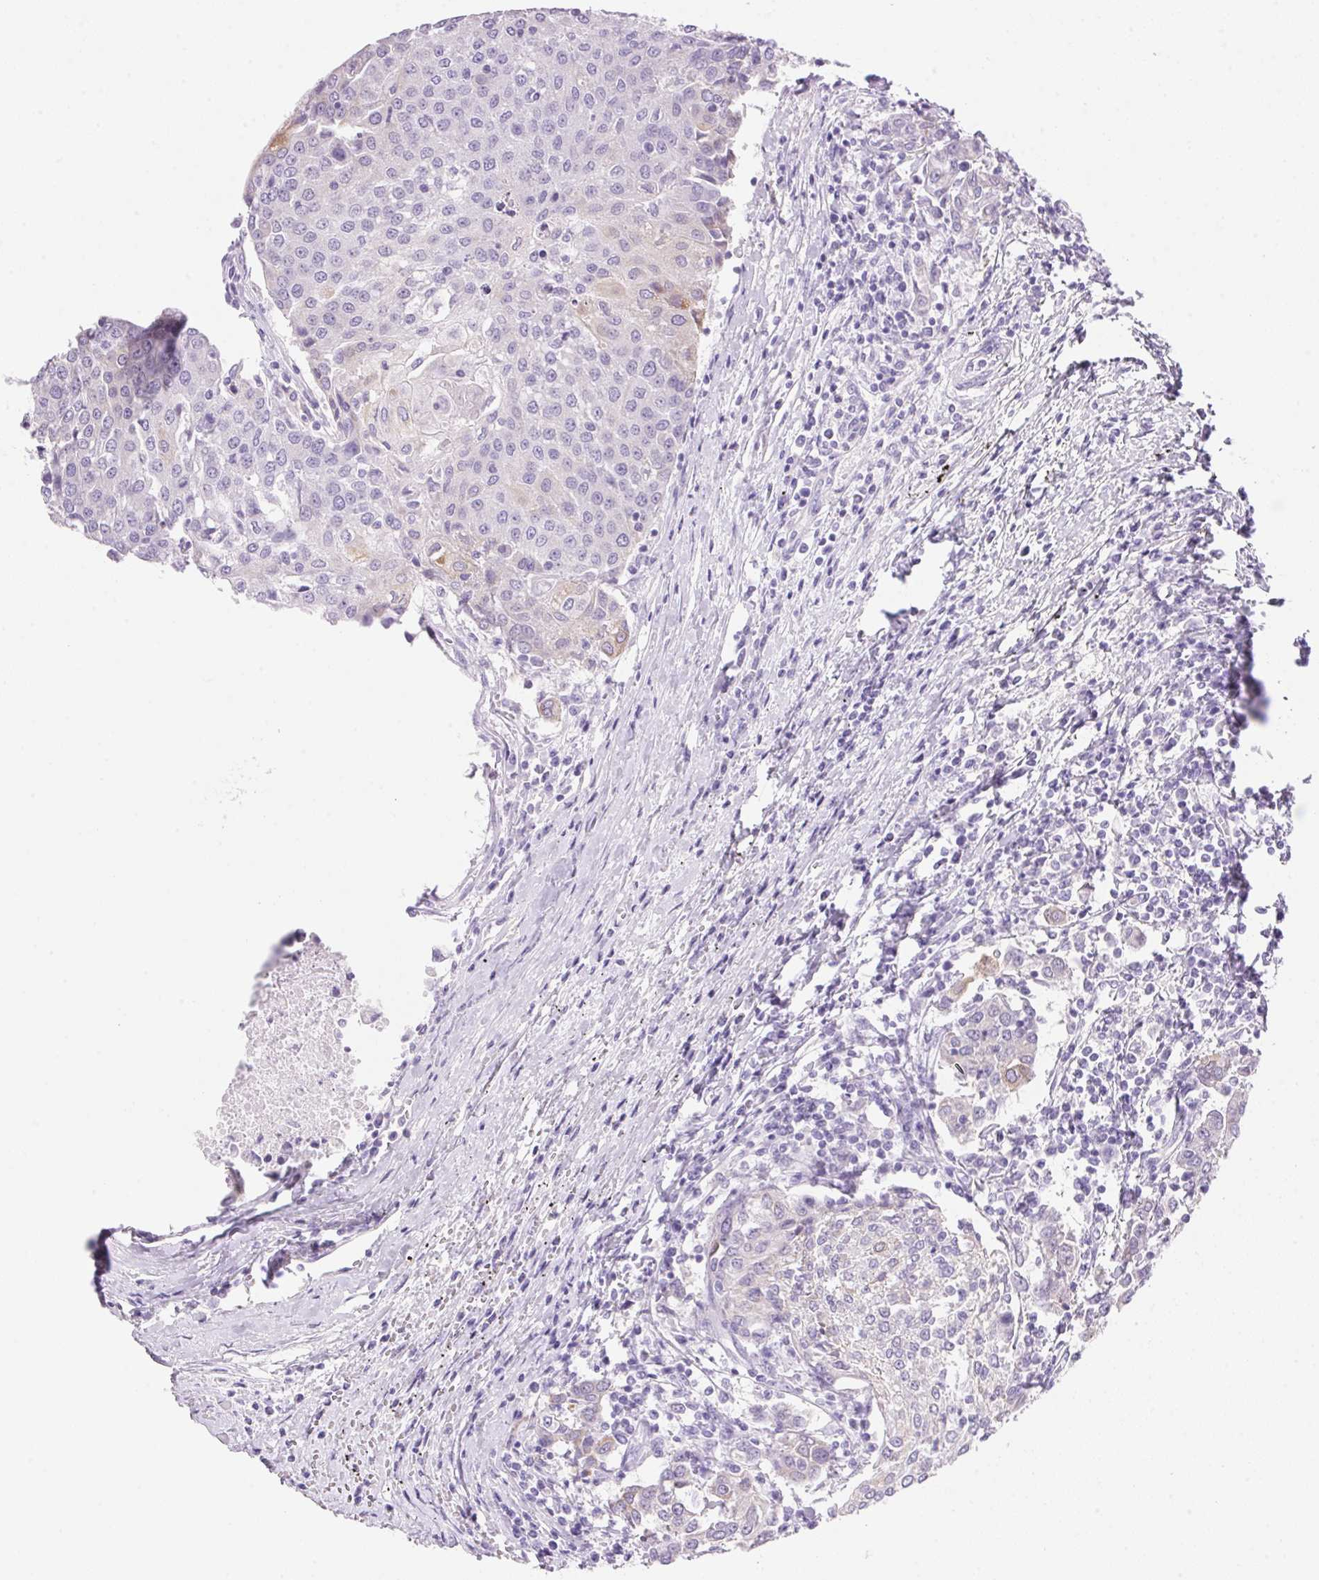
{"staining": {"intensity": "negative", "quantity": "none", "location": "none"}, "tissue": "urothelial cancer", "cell_type": "Tumor cells", "image_type": "cancer", "snomed": [{"axis": "morphology", "description": "Urothelial carcinoma, High grade"}, {"axis": "topography", "description": "Urinary bladder"}], "caption": "Human urothelial carcinoma (high-grade) stained for a protein using IHC displays no expression in tumor cells.", "gene": "DHCR24", "patient": {"sex": "female", "age": 85}}